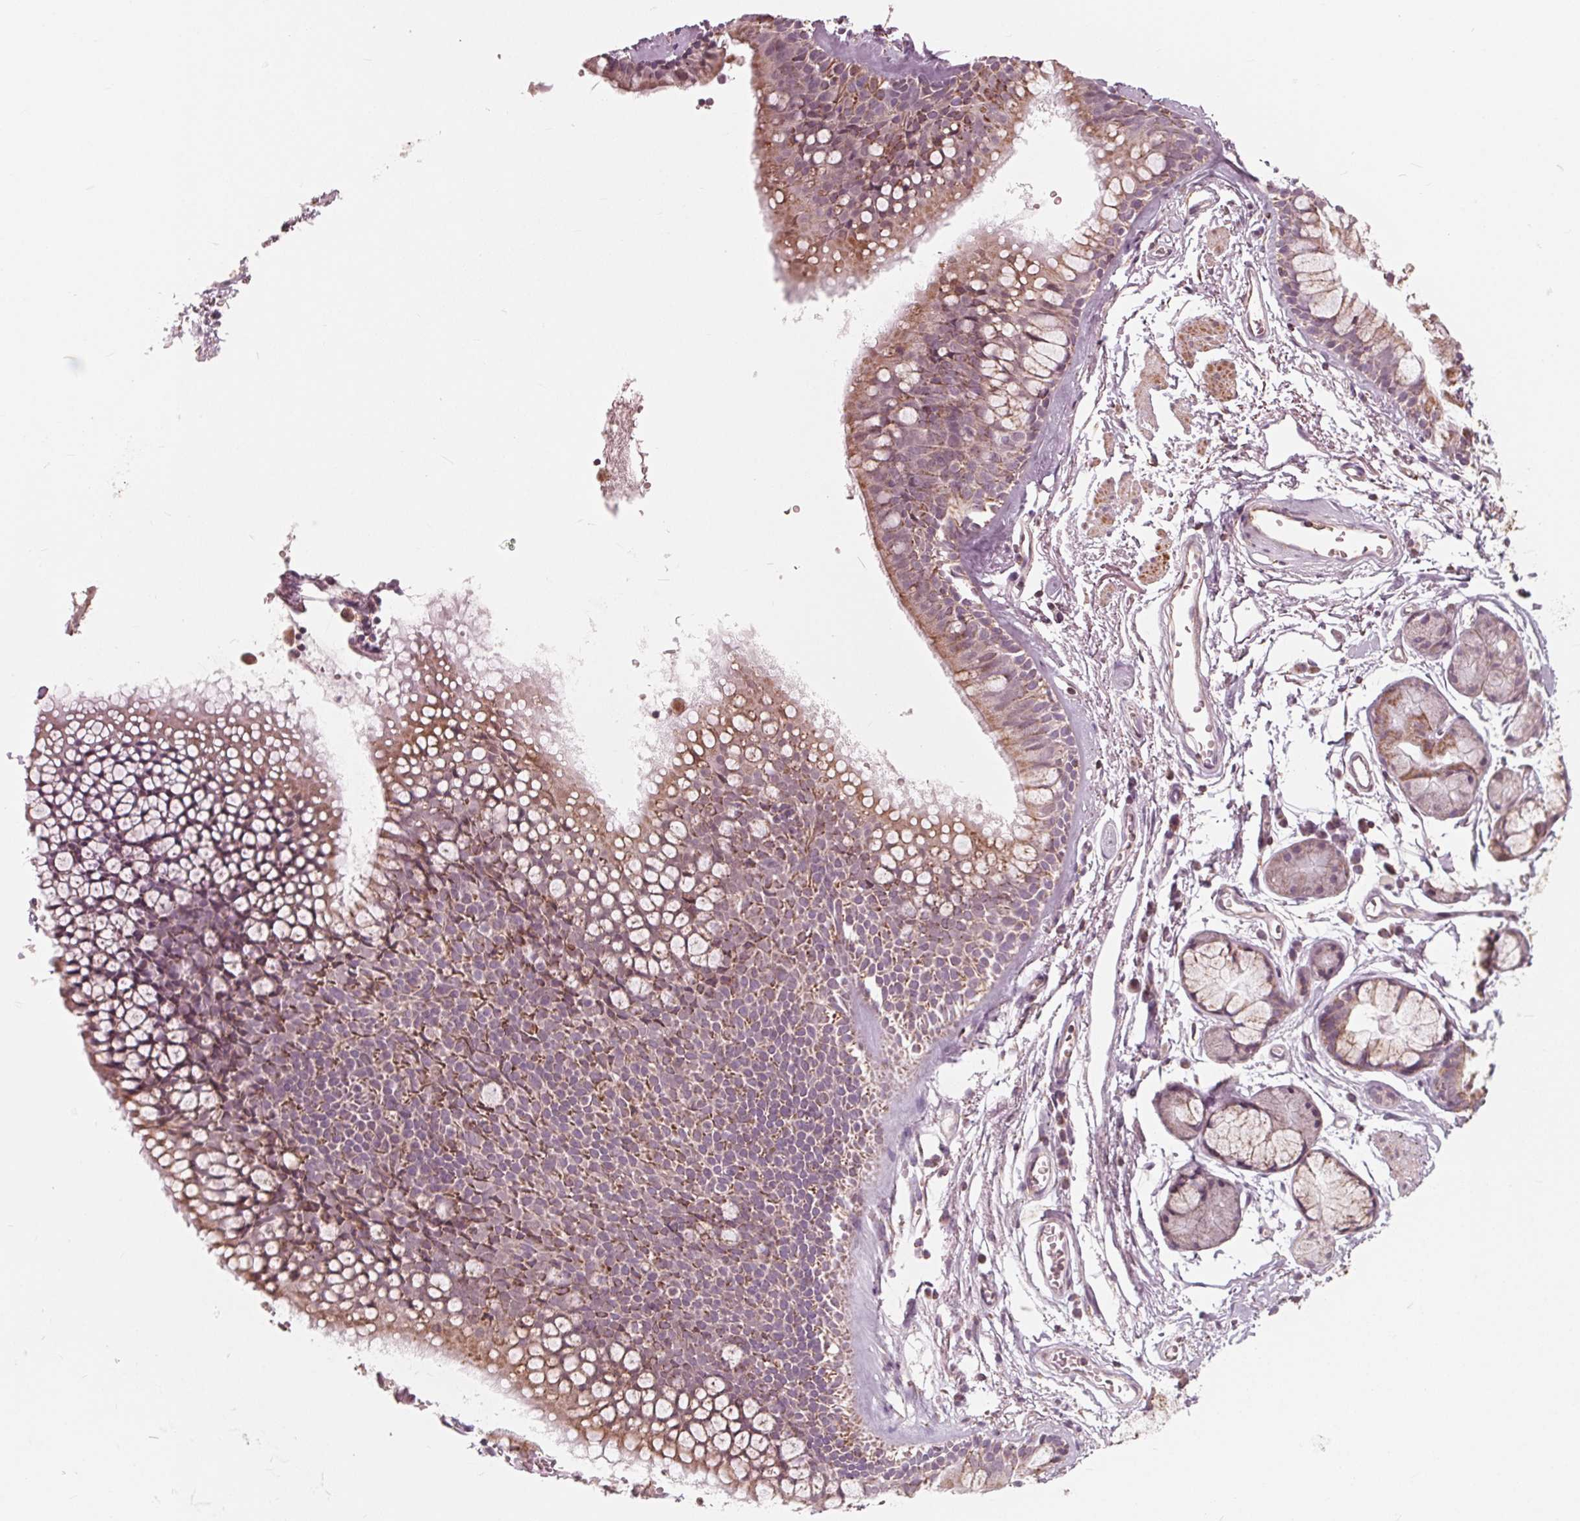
{"staining": {"intensity": "weak", "quantity": "<25%", "location": "cytoplasmic/membranous"}, "tissue": "soft tissue", "cell_type": "Fibroblasts", "image_type": "normal", "snomed": [{"axis": "morphology", "description": "Normal tissue, NOS"}, {"axis": "topography", "description": "Cartilage tissue"}, {"axis": "topography", "description": "Bronchus"}], "caption": "Human soft tissue stained for a protein using immunohistochemistry (IHC) exhibits no staining in fibroblasts.", "gene": "DCAF4L2", "patient": {"sex": "female", "age": 79}}